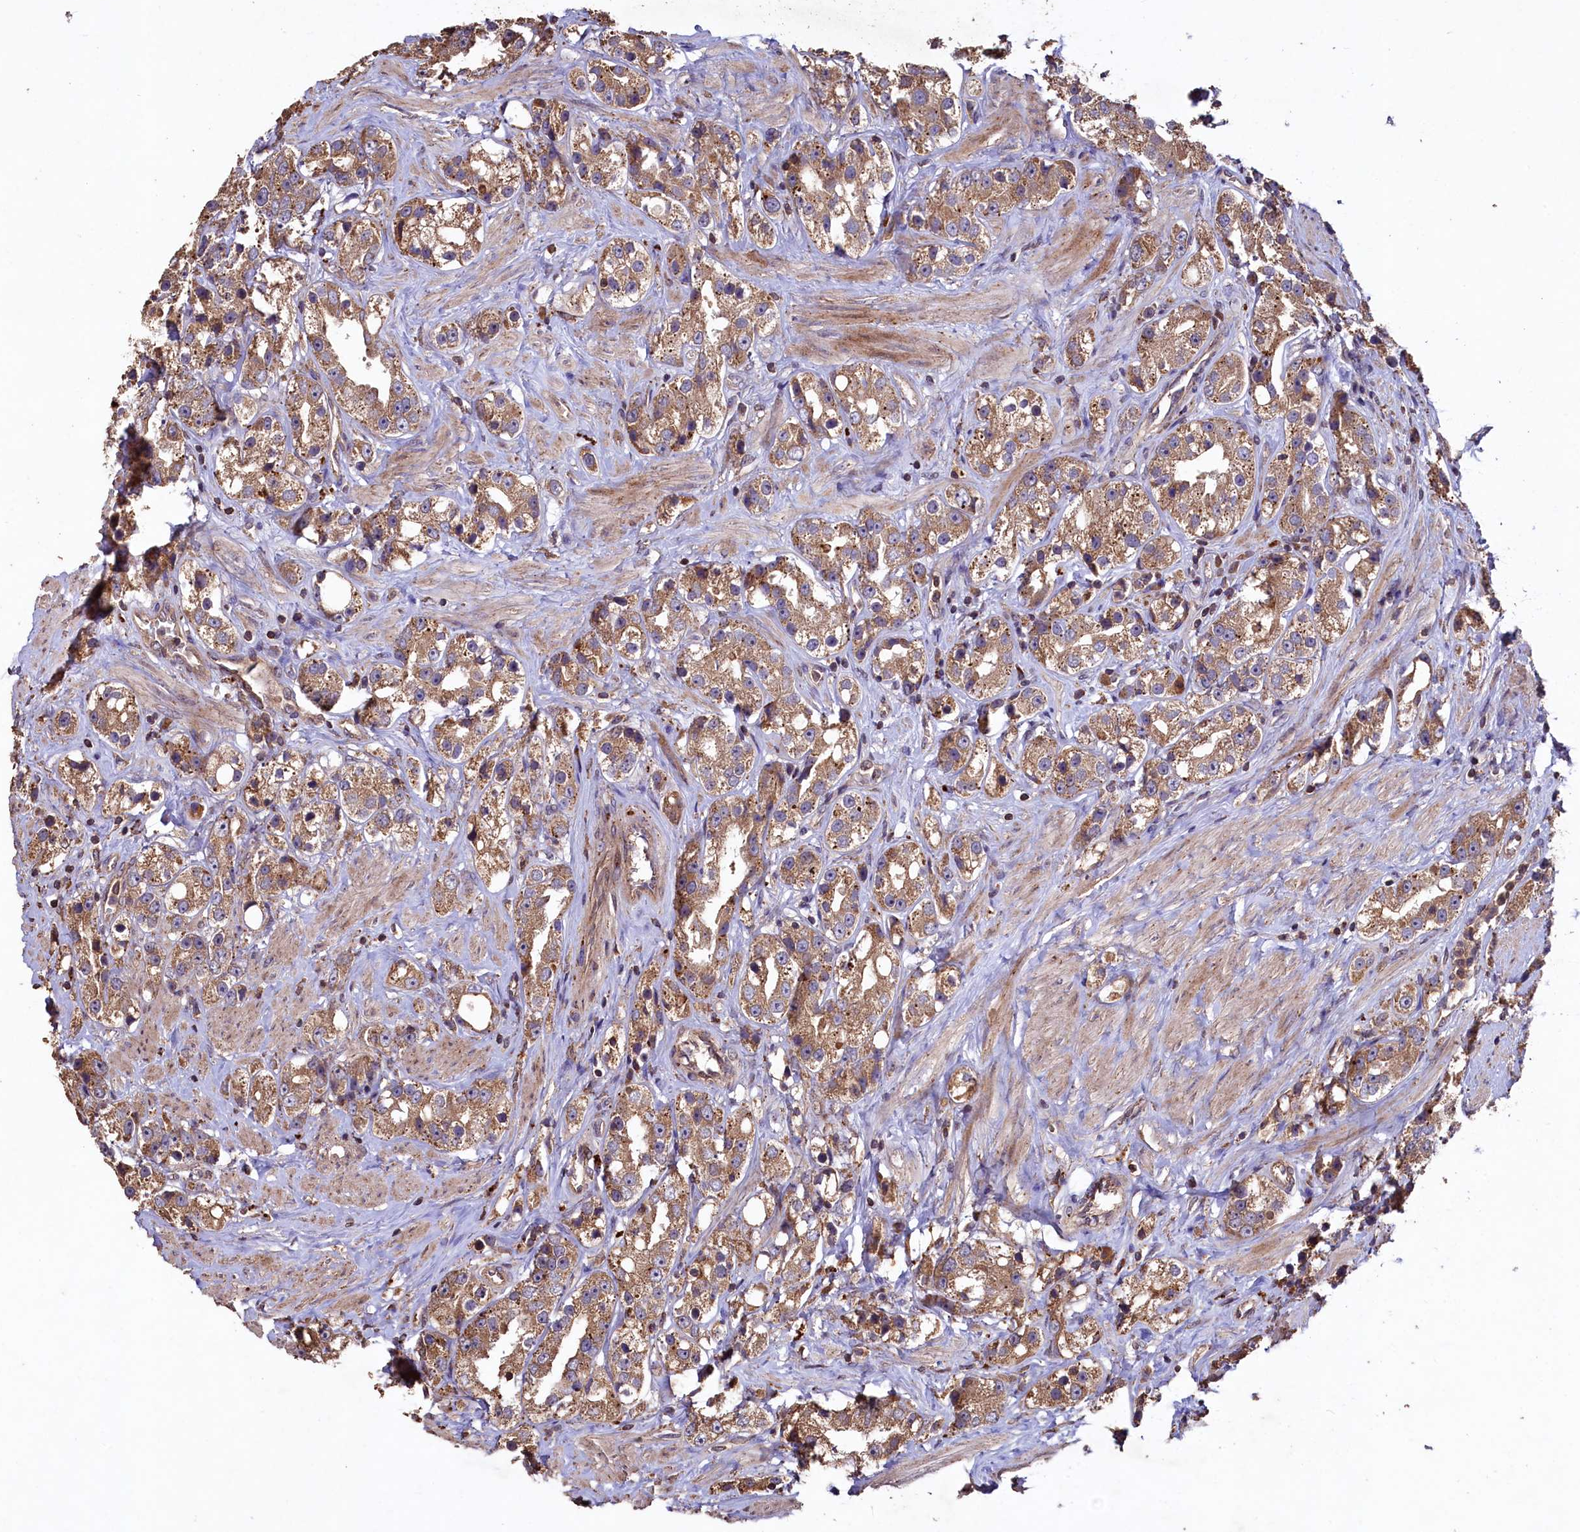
{"staining": {"intensity": "moderate", "quantity": ">75%", "location": "cytoplasmic/membranous"}, "tissue": "prostate cancer", "cell_type": "Tumor cells", "image_type": "cancer", "snomed": [{"axis": "morphology", "description": "Adenocarcinoma, NOS"}, {"axis": "topography", "description": "Prostate"}], "caption": "Immunohistochemical staining of prostate adenocarcinoma demonstrates moderate cytoplasmic/membranous protein expression in about >75% of tumor cells. The staining was performed using DAB (3,3'-diaminobenzidine) to visualize the protein expression in brown, while the nuclei were stained in blue with hematoxylin (Magnification: 20x).", "gene": "TMEM98", "patient": {"sex": "male", "age": 79}}